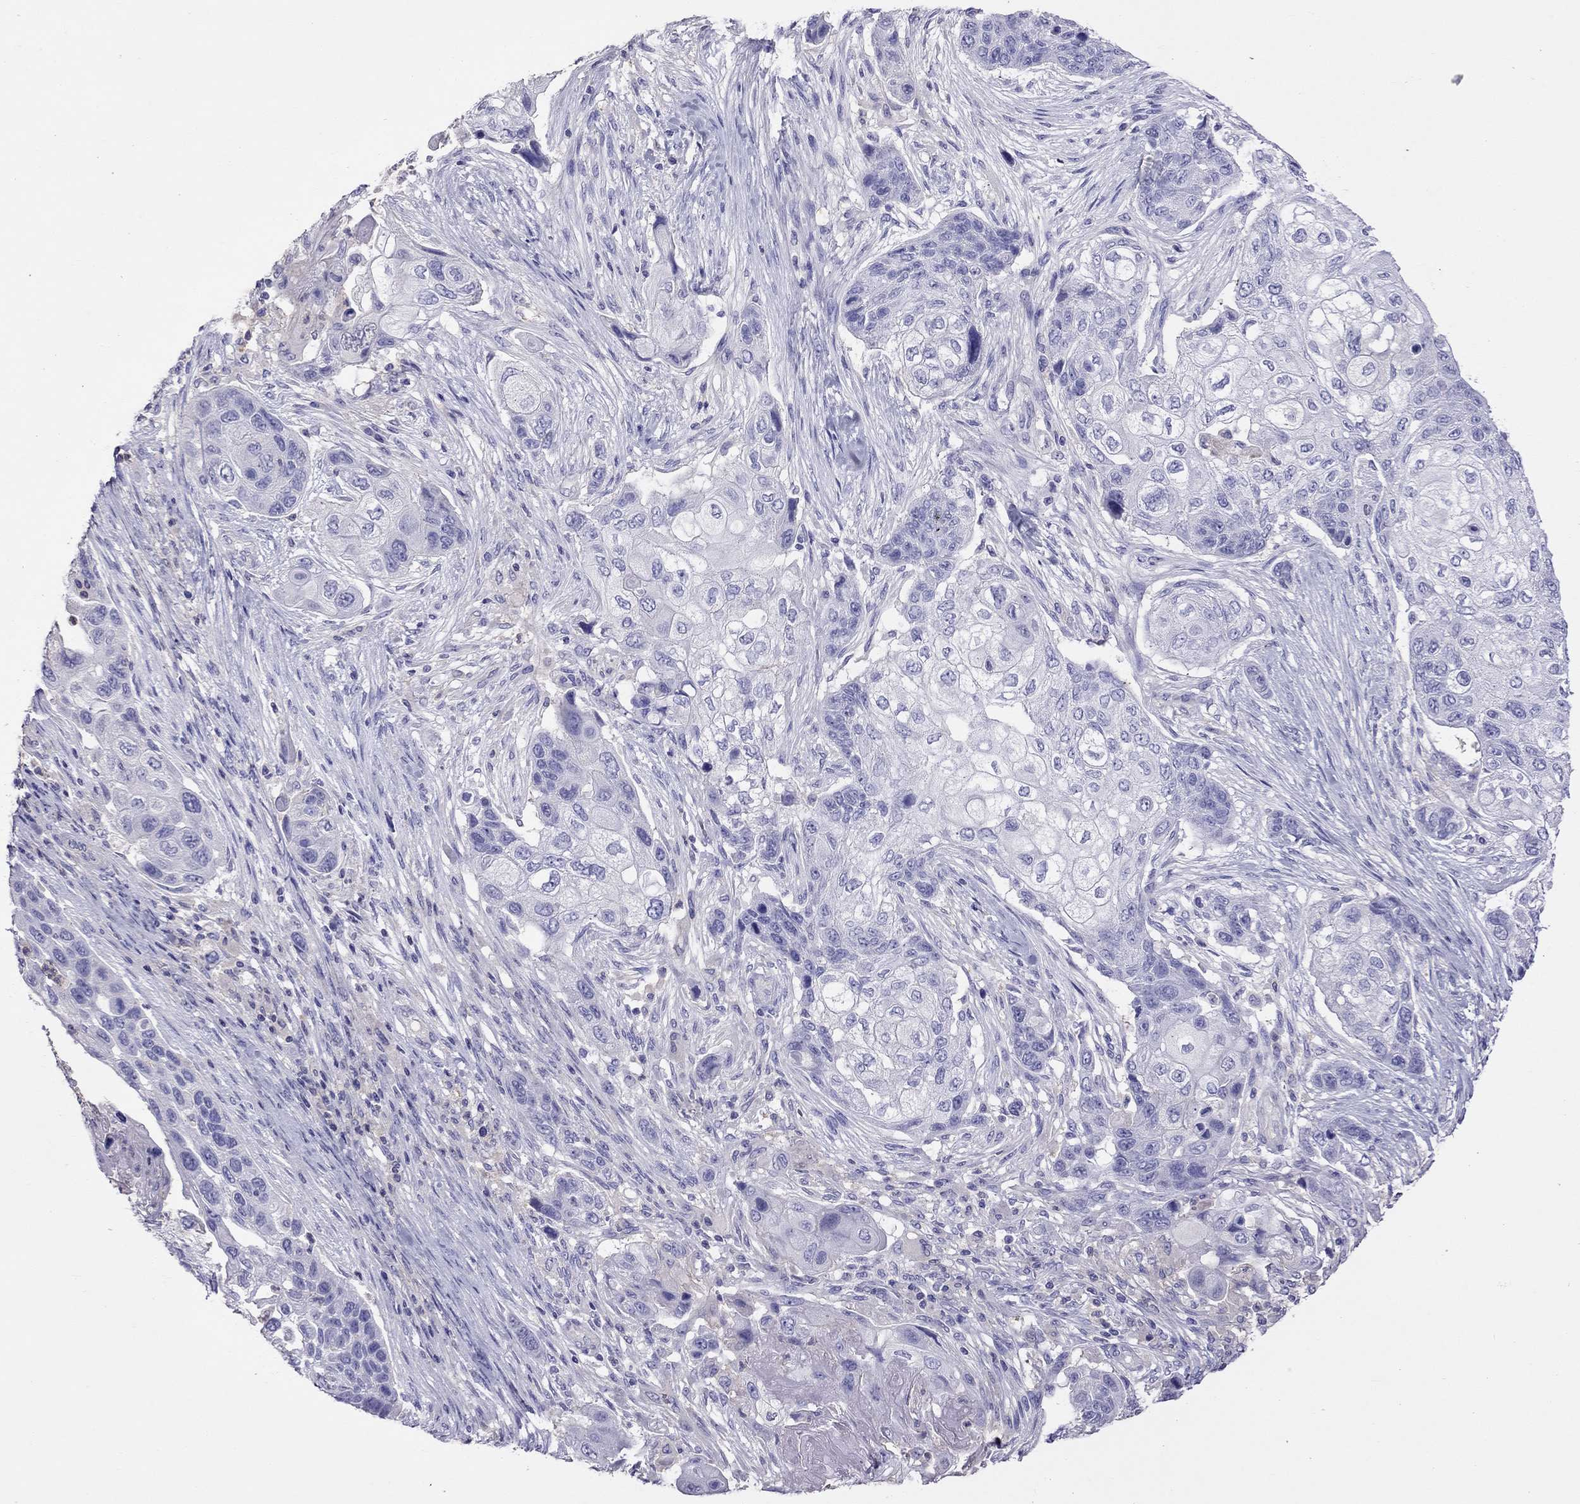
{"staining": {"intensity": "negative", "quantity": "none", "location": "none"}, "tissue": "lung cancer", "cell_type": "Tumor cells", "image_type": "cancer", "snomed": [{"axis": "morphology", "description": "Squamous cell carcinoma, NOS"}, {"axis": "topography", "description": "Lung"}], "caption": "Image shows no significant protein staining in tumor cells of lung cancer (squamous cell carcinoma).", "gene": "TEX22", "patient": {"sex": "male", "age": 69}}